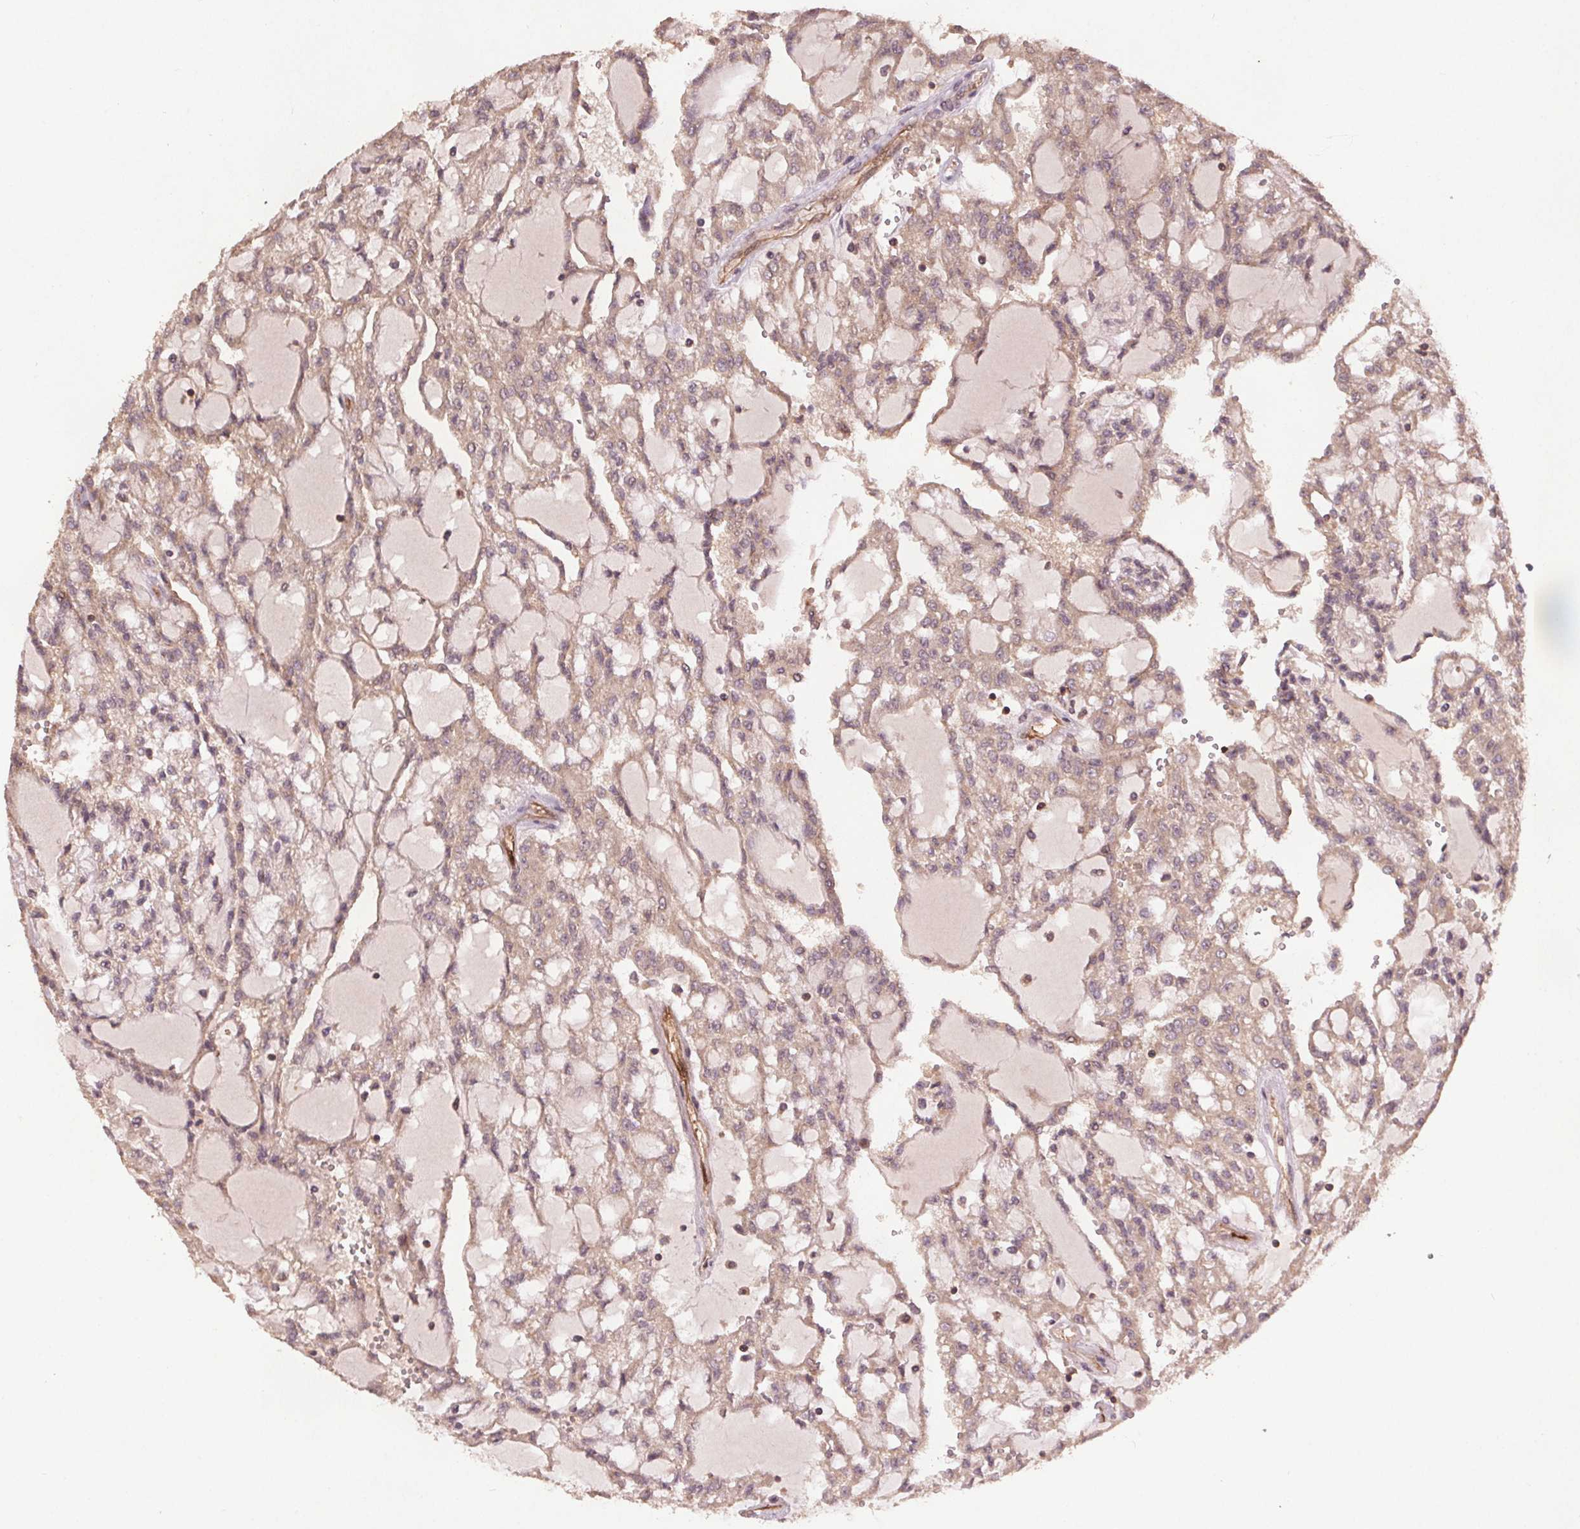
{"staining": {"intensity": "weak", "quantity": ">75%", "location": "cytoplasmic/membranous"}, "tissue": "renal cancer", "cell_type": "Tumor cells", "image_type": "cancer", "snomed": [{"axis": "morphology", "description": "Adenocarcinoma, NOS"}, {"axis": "topography", "description": "Kidney"}], "caption": "A histopathology image showing weak cytoplasmic/membranous positivity in about >75% of tumor cells in renal adenocarcinoma, as visualized by brown immunohistochemical staining.", "gene": "SEC14L2", "patient": {"sex": "male", "age": 63}}